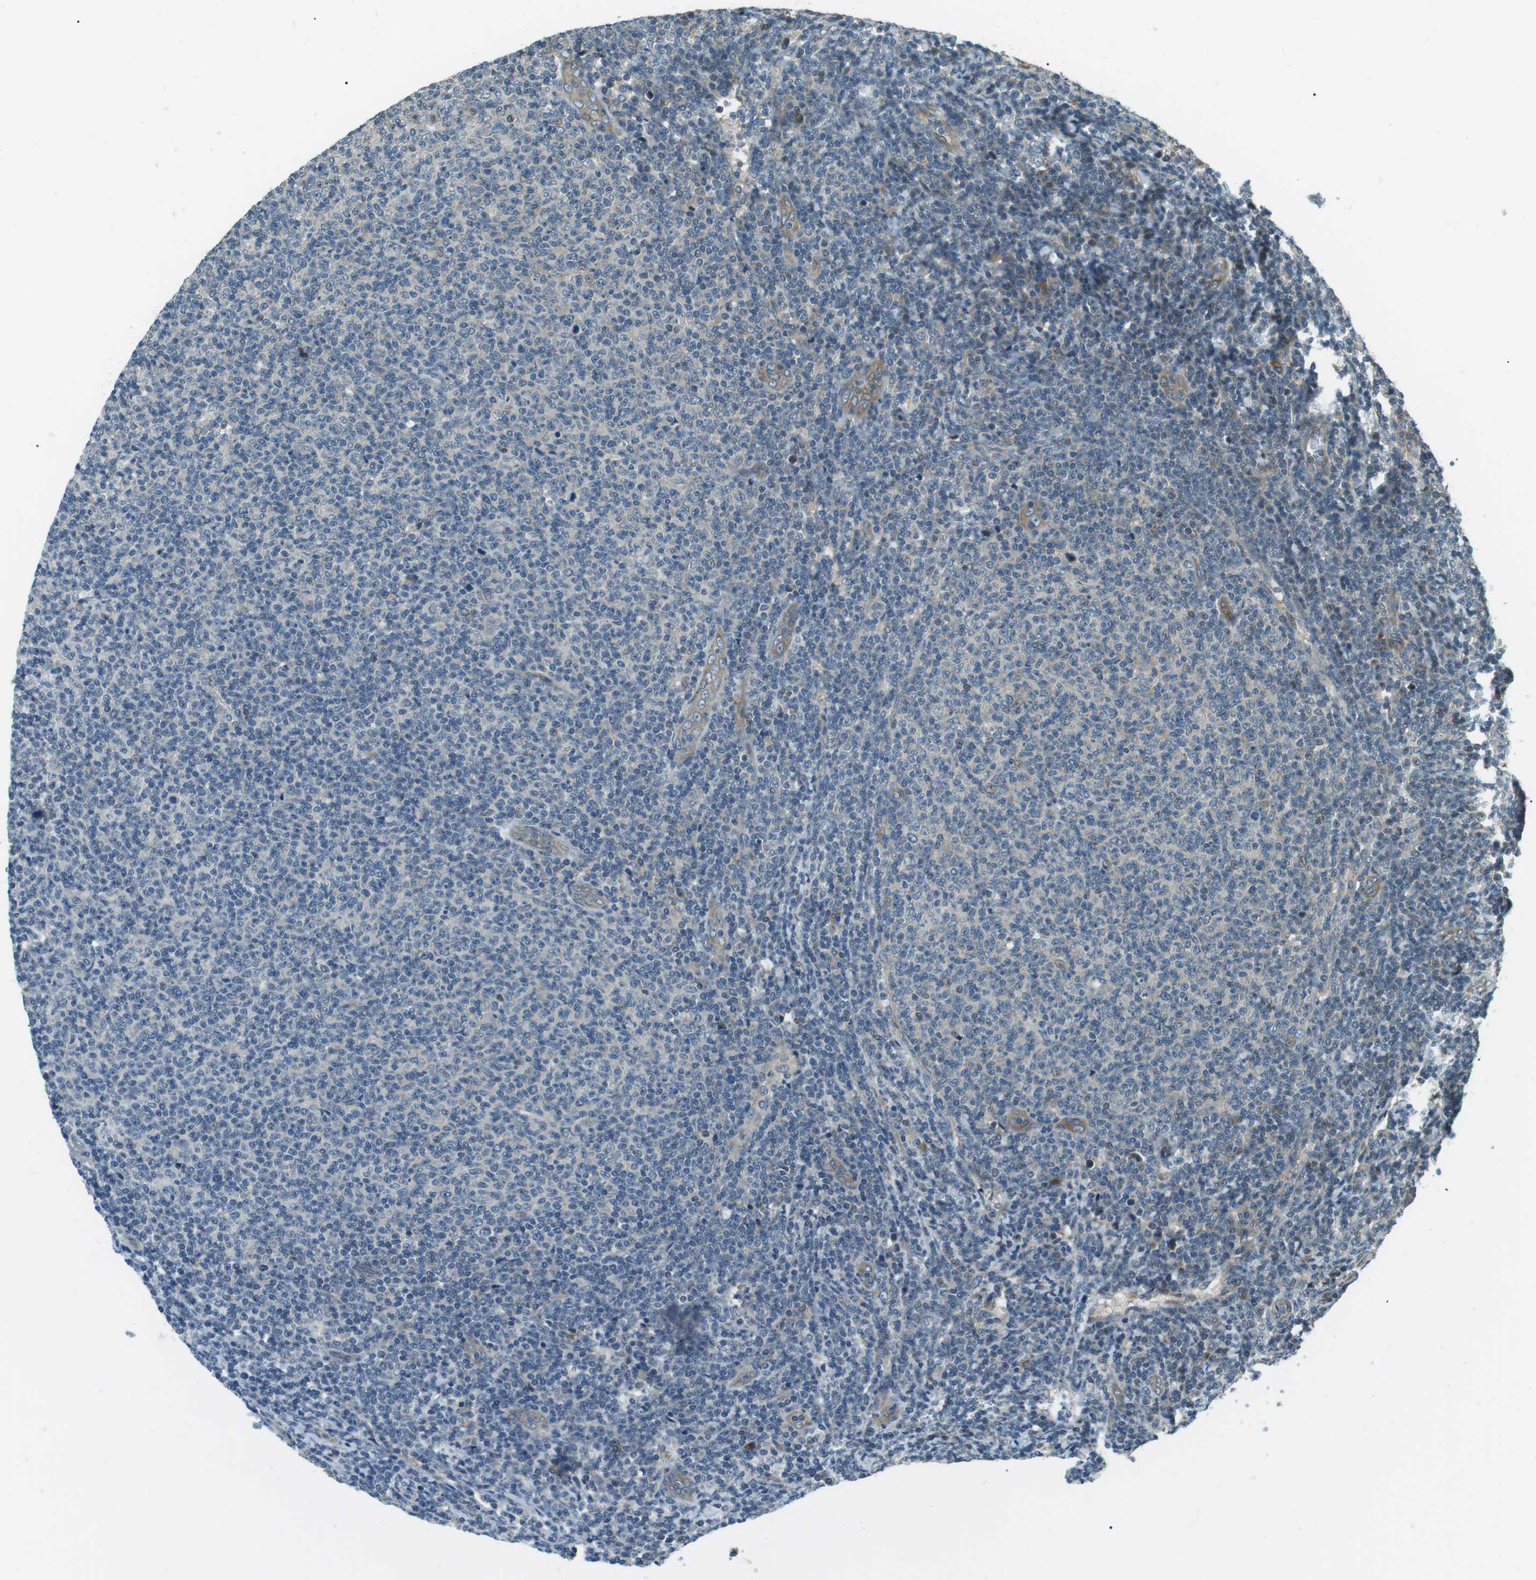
{"staining": {"intensity": "negative", "quantity": "none", "location": "none"}, "tissue": "lymphoma", "cell_type": "Tumor cells", "image_type": "cancer", "snomed": [{"axis": "morphology", "description": "Malignant lymphoma, non-Hodgkin's type, Low grade"}, {"axis": "topography", "description": "Lymph node"}], "caption": "Malignant lymphoma, non-Hodgkin's type (low-grade) was stained to show a protein in brown. There is no significant expression in tumor cells.", "gene": "TMEM74", "patient": {"sex": "male", "age": 66}}